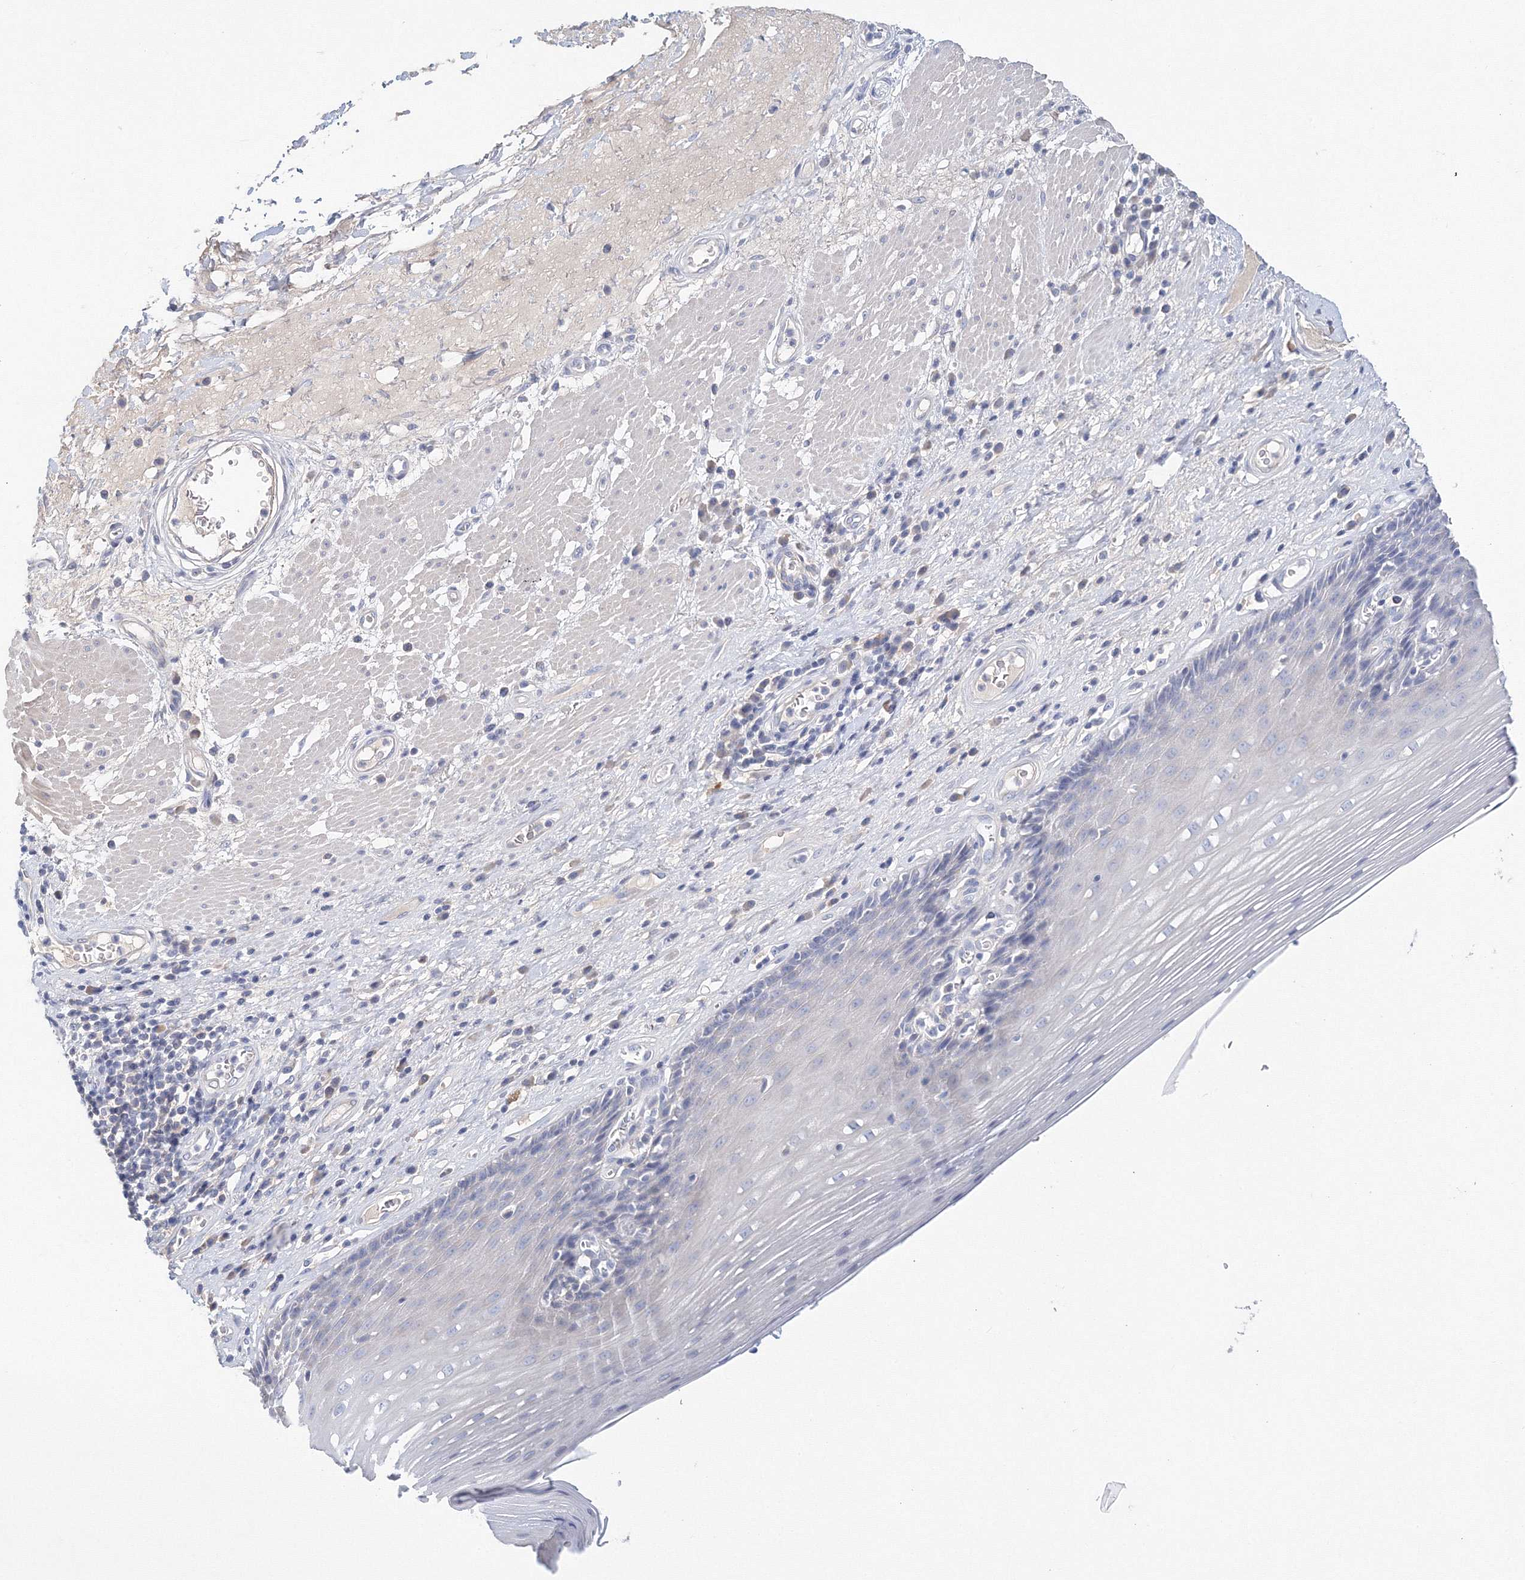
{"staining": {"intensity": "negative", "quantity": "none", "location": "none"}, "tissue": "esophagus", "cell_type": "Squamous epithelial cells", "image_type": "normal", "snomed": [{"axis": "morphology", "description": "Normal tissue, NOS"}, {"axis": "topography", "description": "Esophagus"}], "caption": "Immunohistochemical staining of unremarkable human esophagus exhibits no significant expression in squamous epithelial cells. (DAB (3,3'-diaminobenzidine) IHC with hematoxylin counter stain).", "gene": "LRRIQ4", "patient": {"sex": "male", "age": 62}}